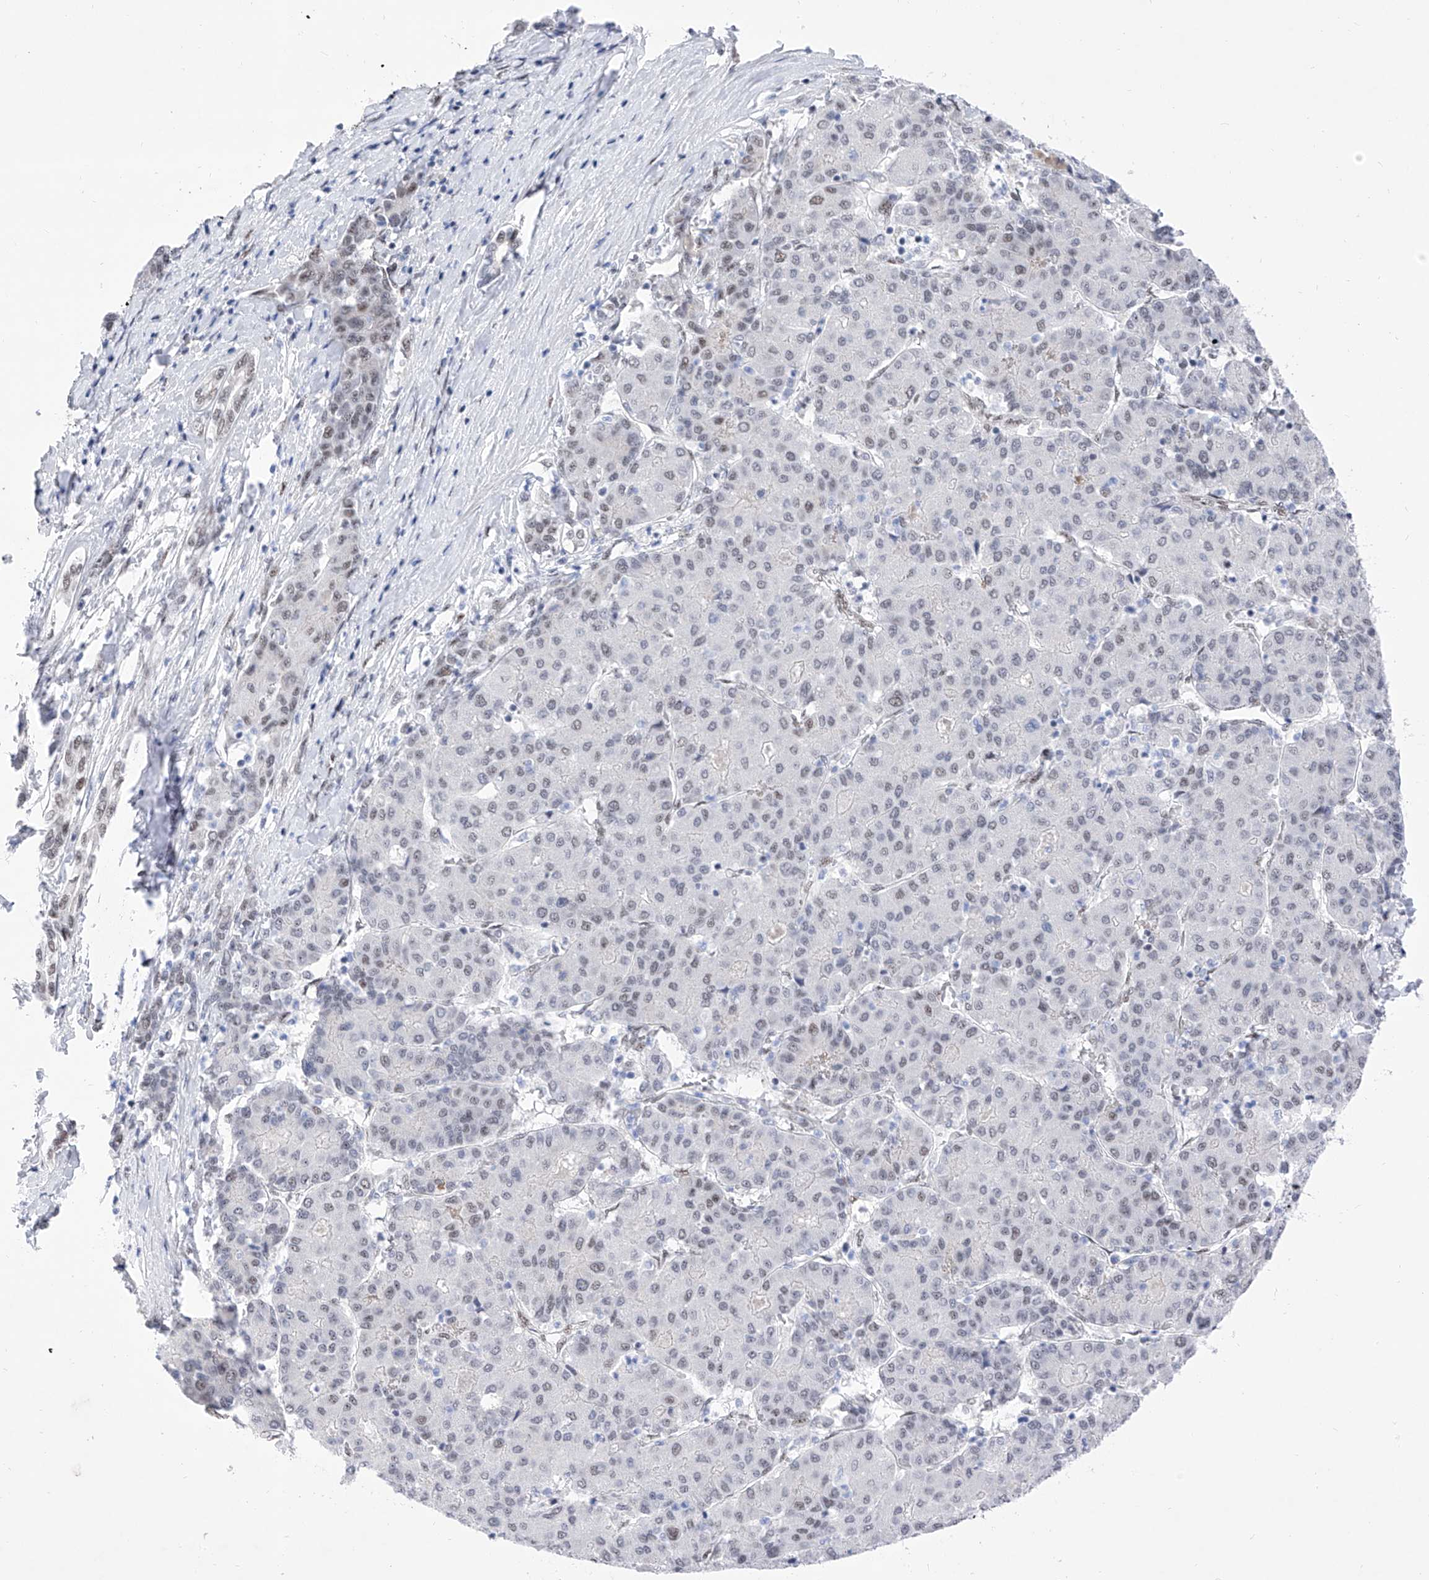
{"staining": {"intensity": "weak", "quantity": "<25%", "location": "nuclear"}, "tissue": "liver cancer", "cell_type": "Tumor cells", "image_type": "cancer", "snomed": [{"axis": "morphology", "description": "Carcinoma, Hepatocellular, NOS"}, {"axis": "topography", "description": "Liver"}], "caption": "High power microscopy histopathology image of an IHC micrograph of hepatocellular carcinoma (liver), revealing no significant staining in tumor cells.", "gene": "ATN1", "patient": {"sex": "male", "age": 65}}